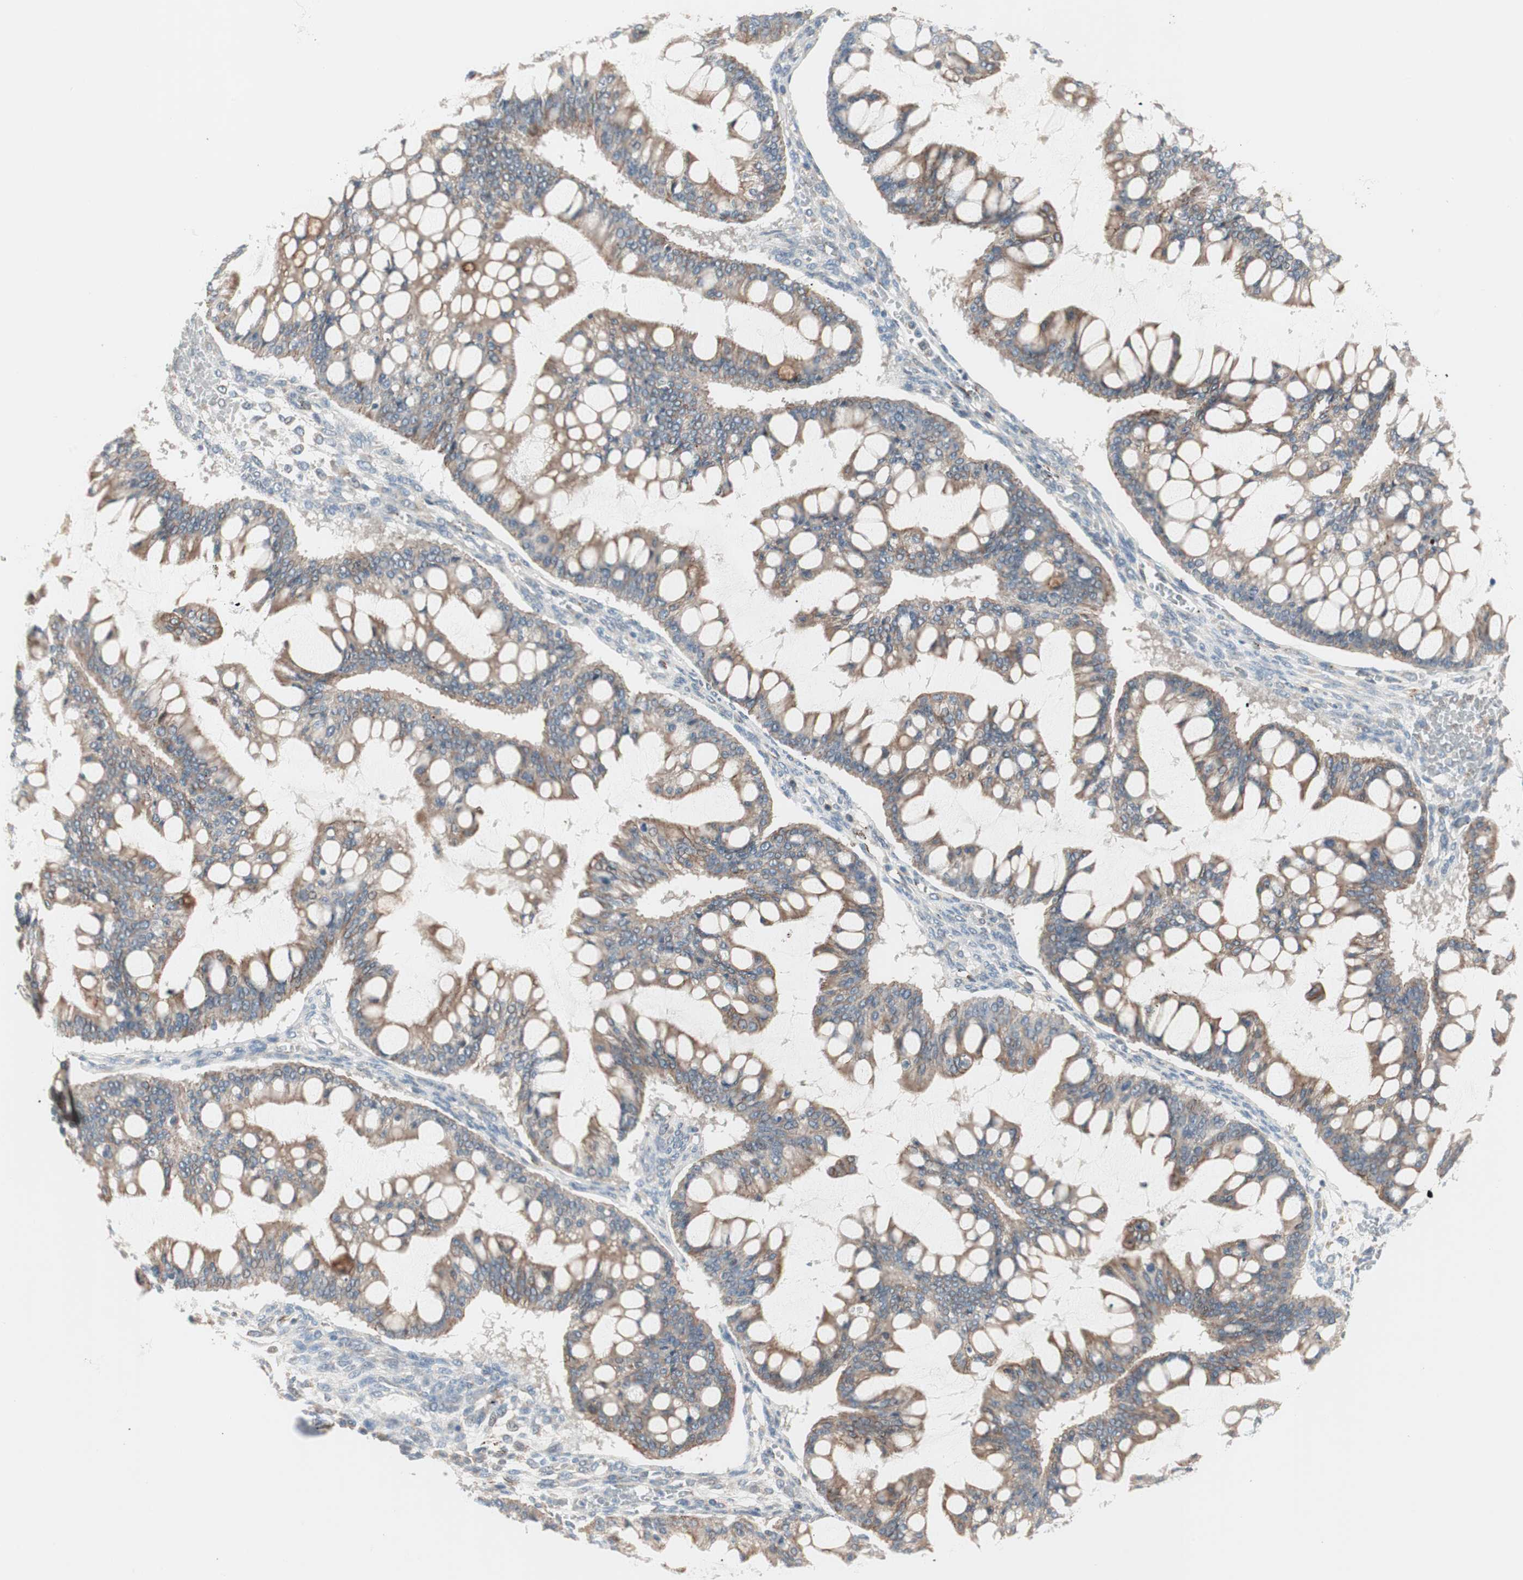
{"staining": {"intensity": "moderate", "quantity": ">75%", "location": "cytoplasmic/membranous"}, "tissue": "ovarian cancer", "cell_type": "Tumor cells", "image_type": "cancer", "snomed": [{"axis": "morphology", "description": "Cystadenocarcinoma, mucinous, NOS"}, {"axis": "topography", "description": "Ovary"}], "caption": "There is medium levels of moderate cytoplasmic/membranous staining in tumor cells of ovarian mucinous cystadenocarcinoma, as demonstrated by immunohistochemical staining (brown color).", "gene": "FGFR4", "patient": {"sex": "female", "age": 73}}